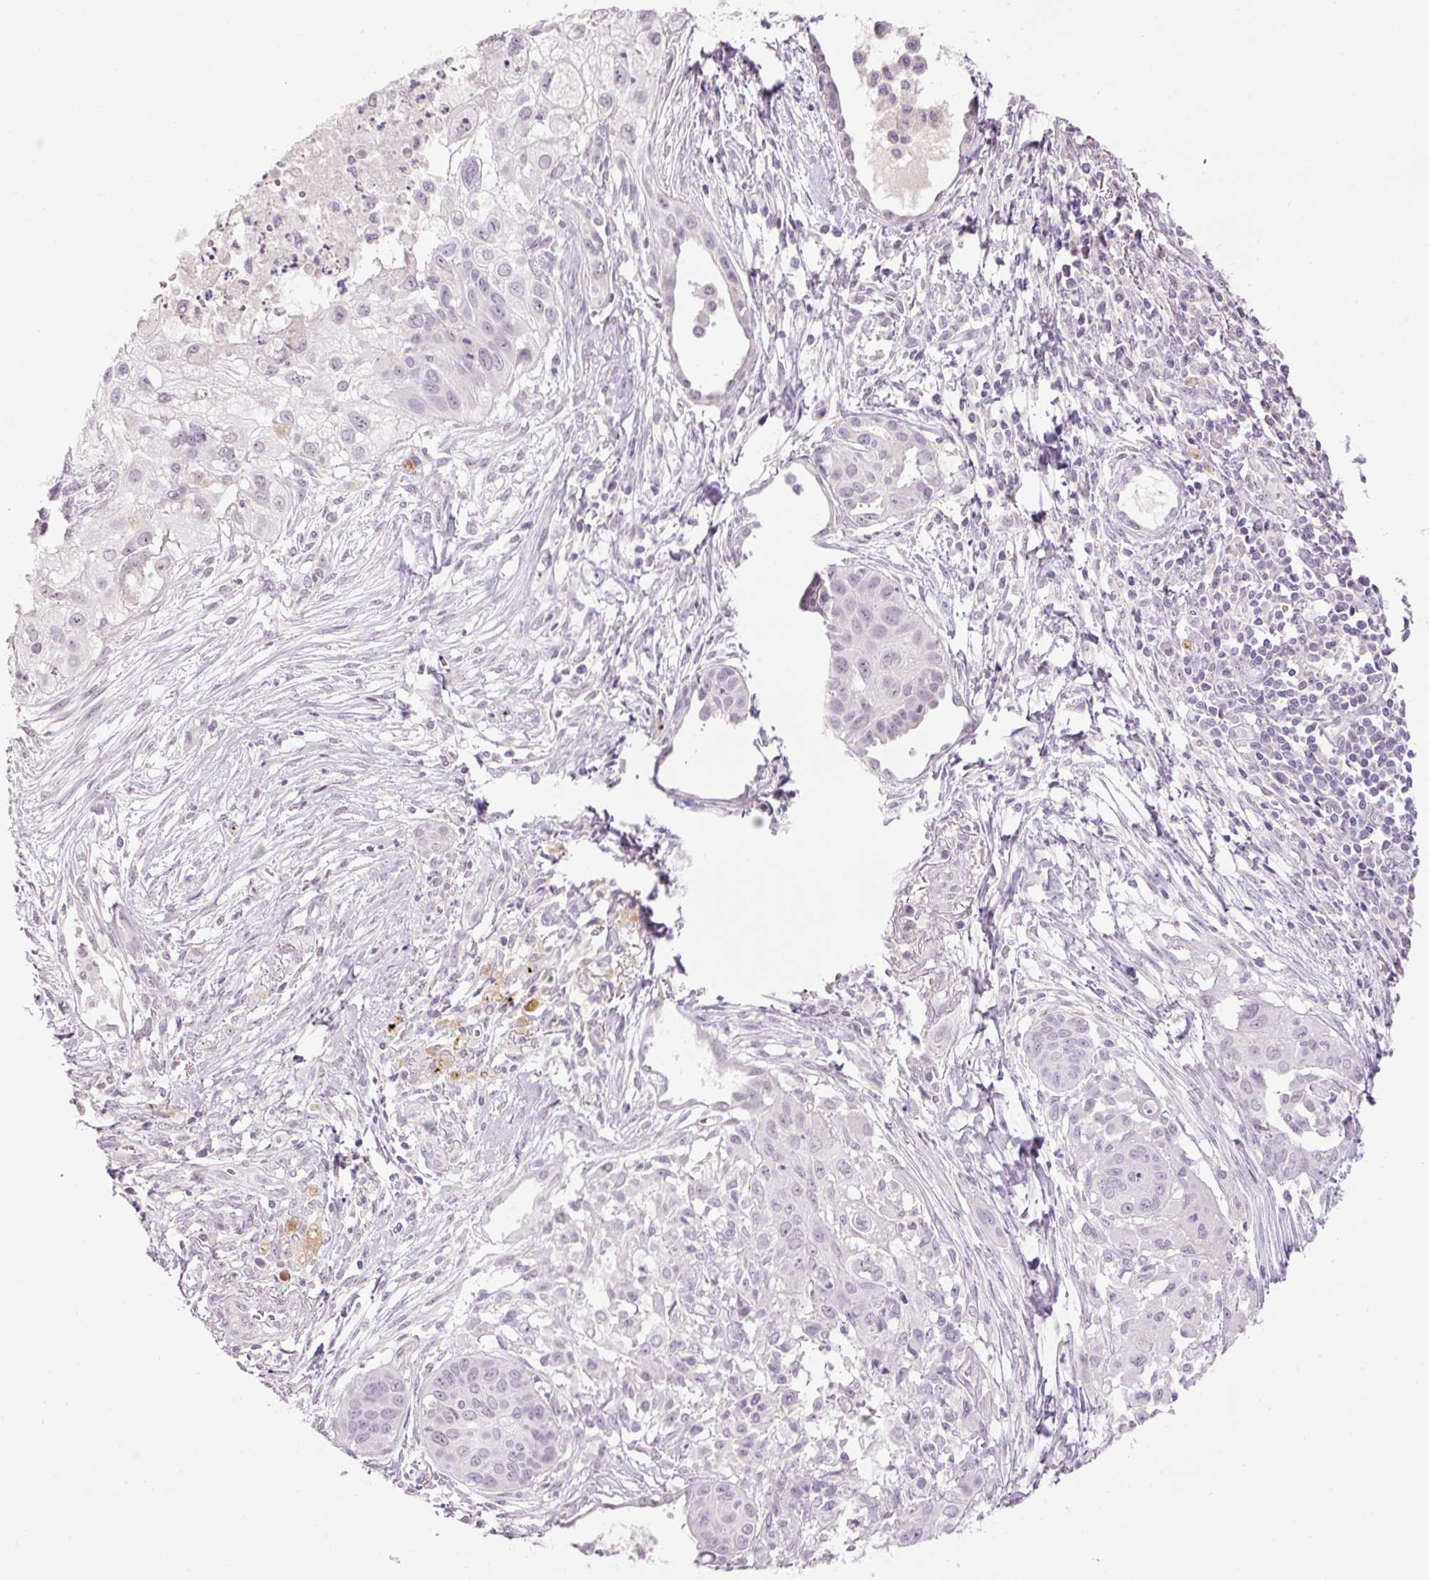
{"staining": {"intensity": "negative", "quantity": "none", "location": "none"}, "tissue": "lung cancer", "cell_type": "Tumor cells", "image_type": "cancer", "snomed": [{"axis": "morphology", "description": "Squamous cell carcinoma, NOS"}, {"axis": "topography", "description": "Lung"}], "caption": "The immunohistochemistry photomicrograph has no significant expression in tumor cells of lung squamous cell carcinoma tissue.", "gene": "LY6G6D", "patient": {"sex": "male", "age": 71}}